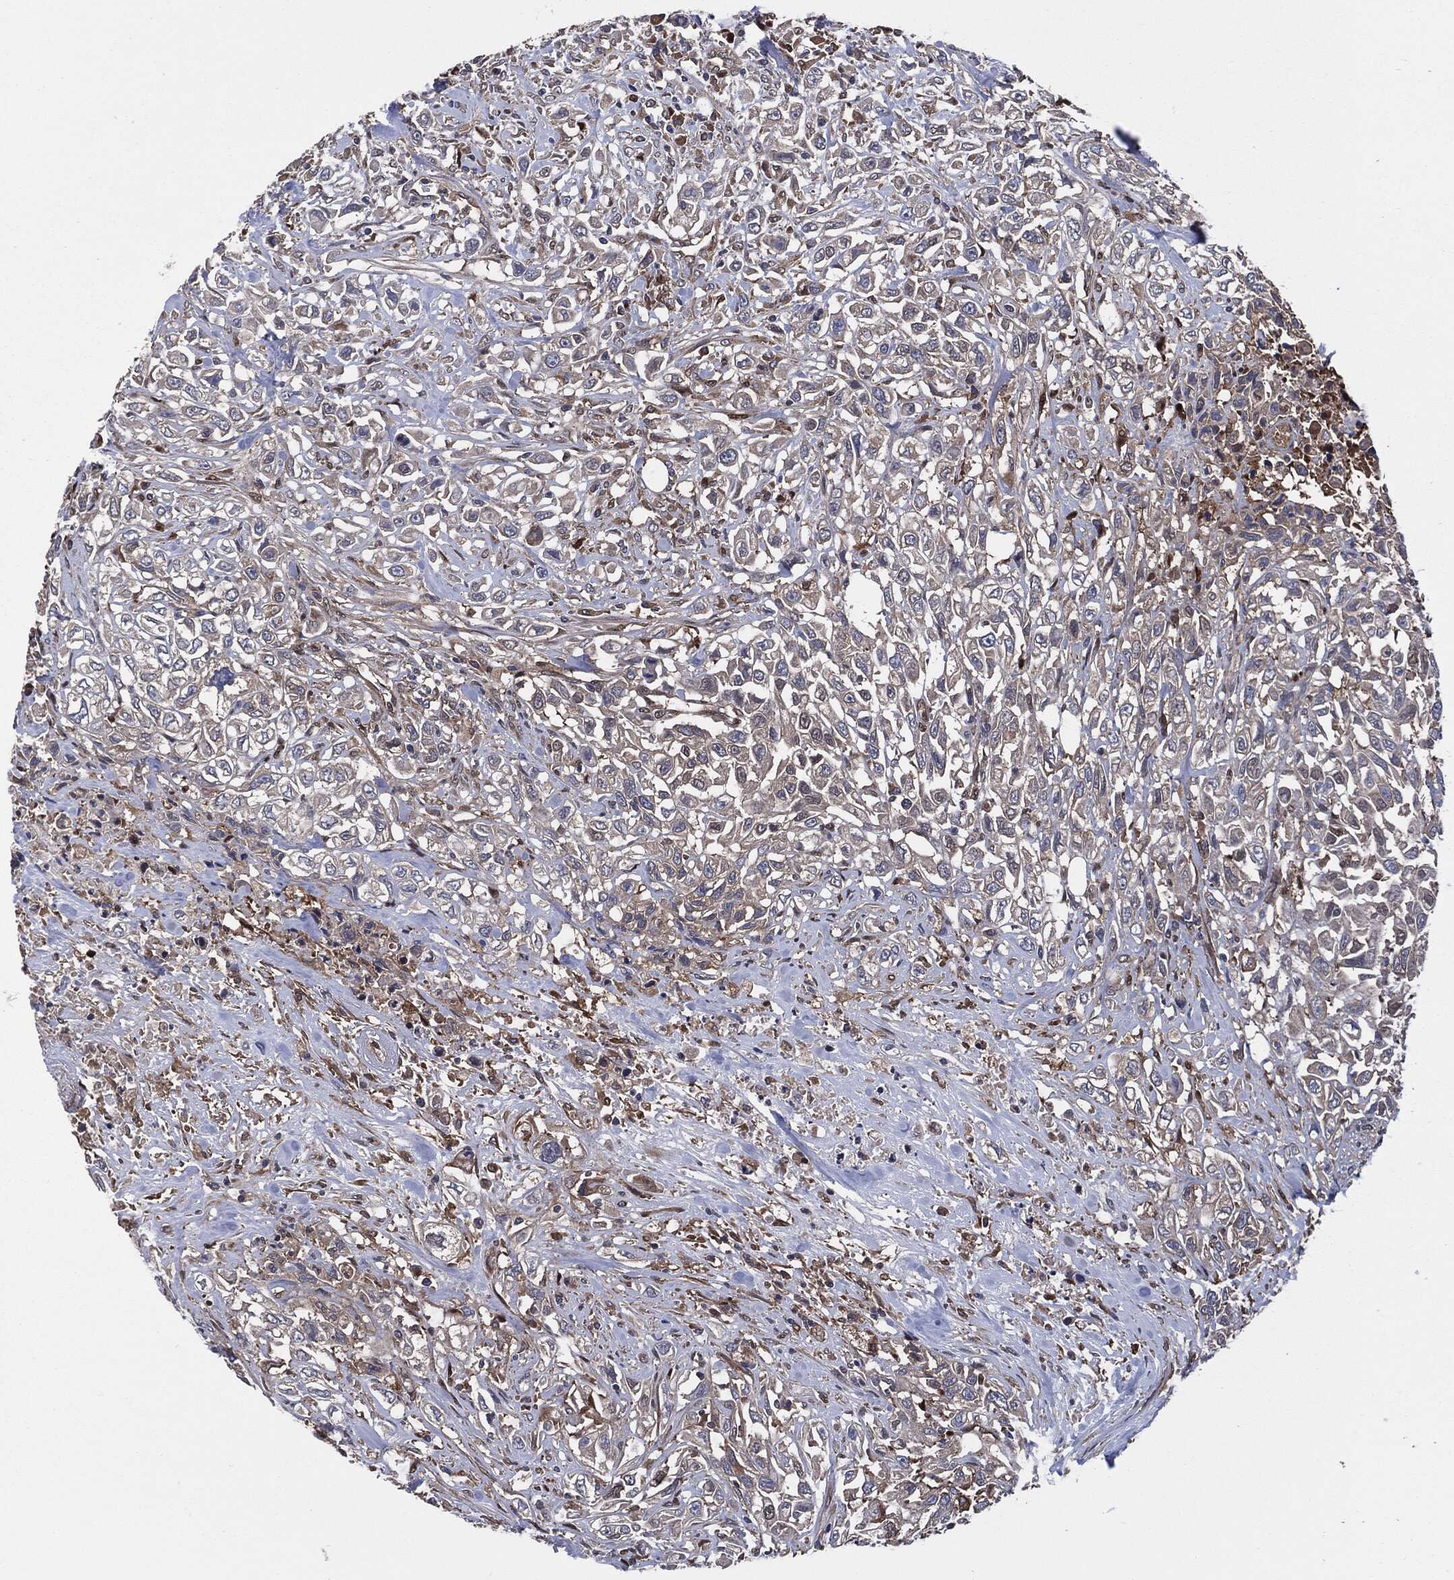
{"staining": {"intensity": "negative", "quantity": "none", "location": "none"}, "tissue": "urothelial cancer", "cell_type": "Tumor cells", "image_type": "cancer", "snomed": [{"axis": "morphology", "description": "Urothelial carcinoma, High grade"}, {"axis": "topography", "description": "Urinary bladder"}], "caption": "Immunohistochemistry image of urothelial carcinoma (high-grade) stained for a protein (brown), which shows no positivity in tumor cells. Nuclei are stained in blue.", "gene": "XPNPEP1", "patient": {"sex": "female", "age": 56}}